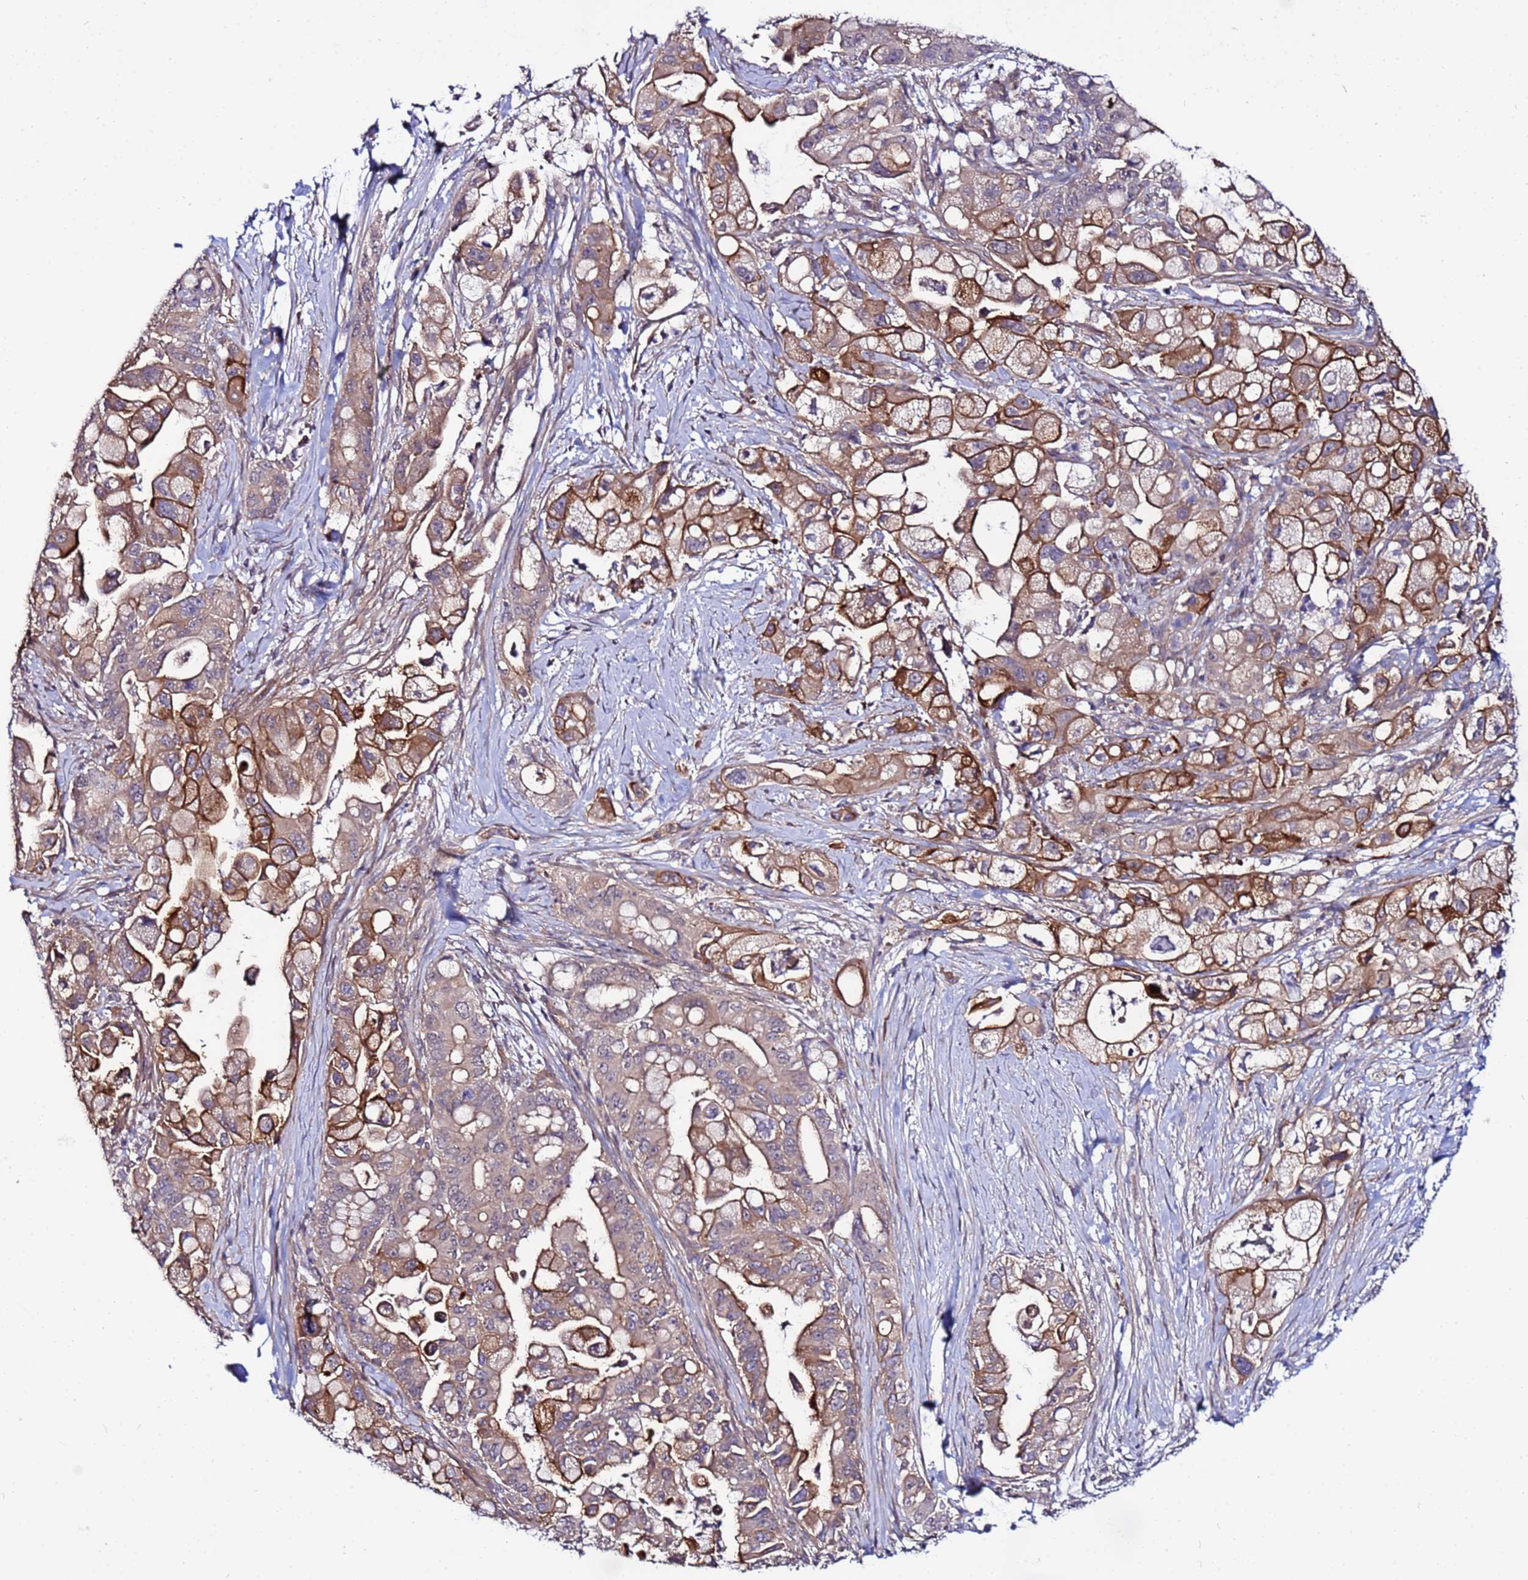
{"staining": {"intensity": "strong", "quantity": "25%-75%", "location": "cytoplasmic/membranous"}, "tissue": "pancreatic cancer", "cell_type": "Tumor cells", "image_type": "cancer", "snomed": [{"axis": "morphology", "description": "Adenocarcinoma, NOS"}, {"axis": "topography", "description": "Pancreas"}], "caption": "Immunohistochemistry (DAB (3,3'-diaminobenzidine)) staining of human pancreatic cancer displays strong cytoplasmic/membranous protein staining in approximately 25%-75% of tumor cells.", "gene": "STK38", "patient": {"sex": "male", "age": 68}}